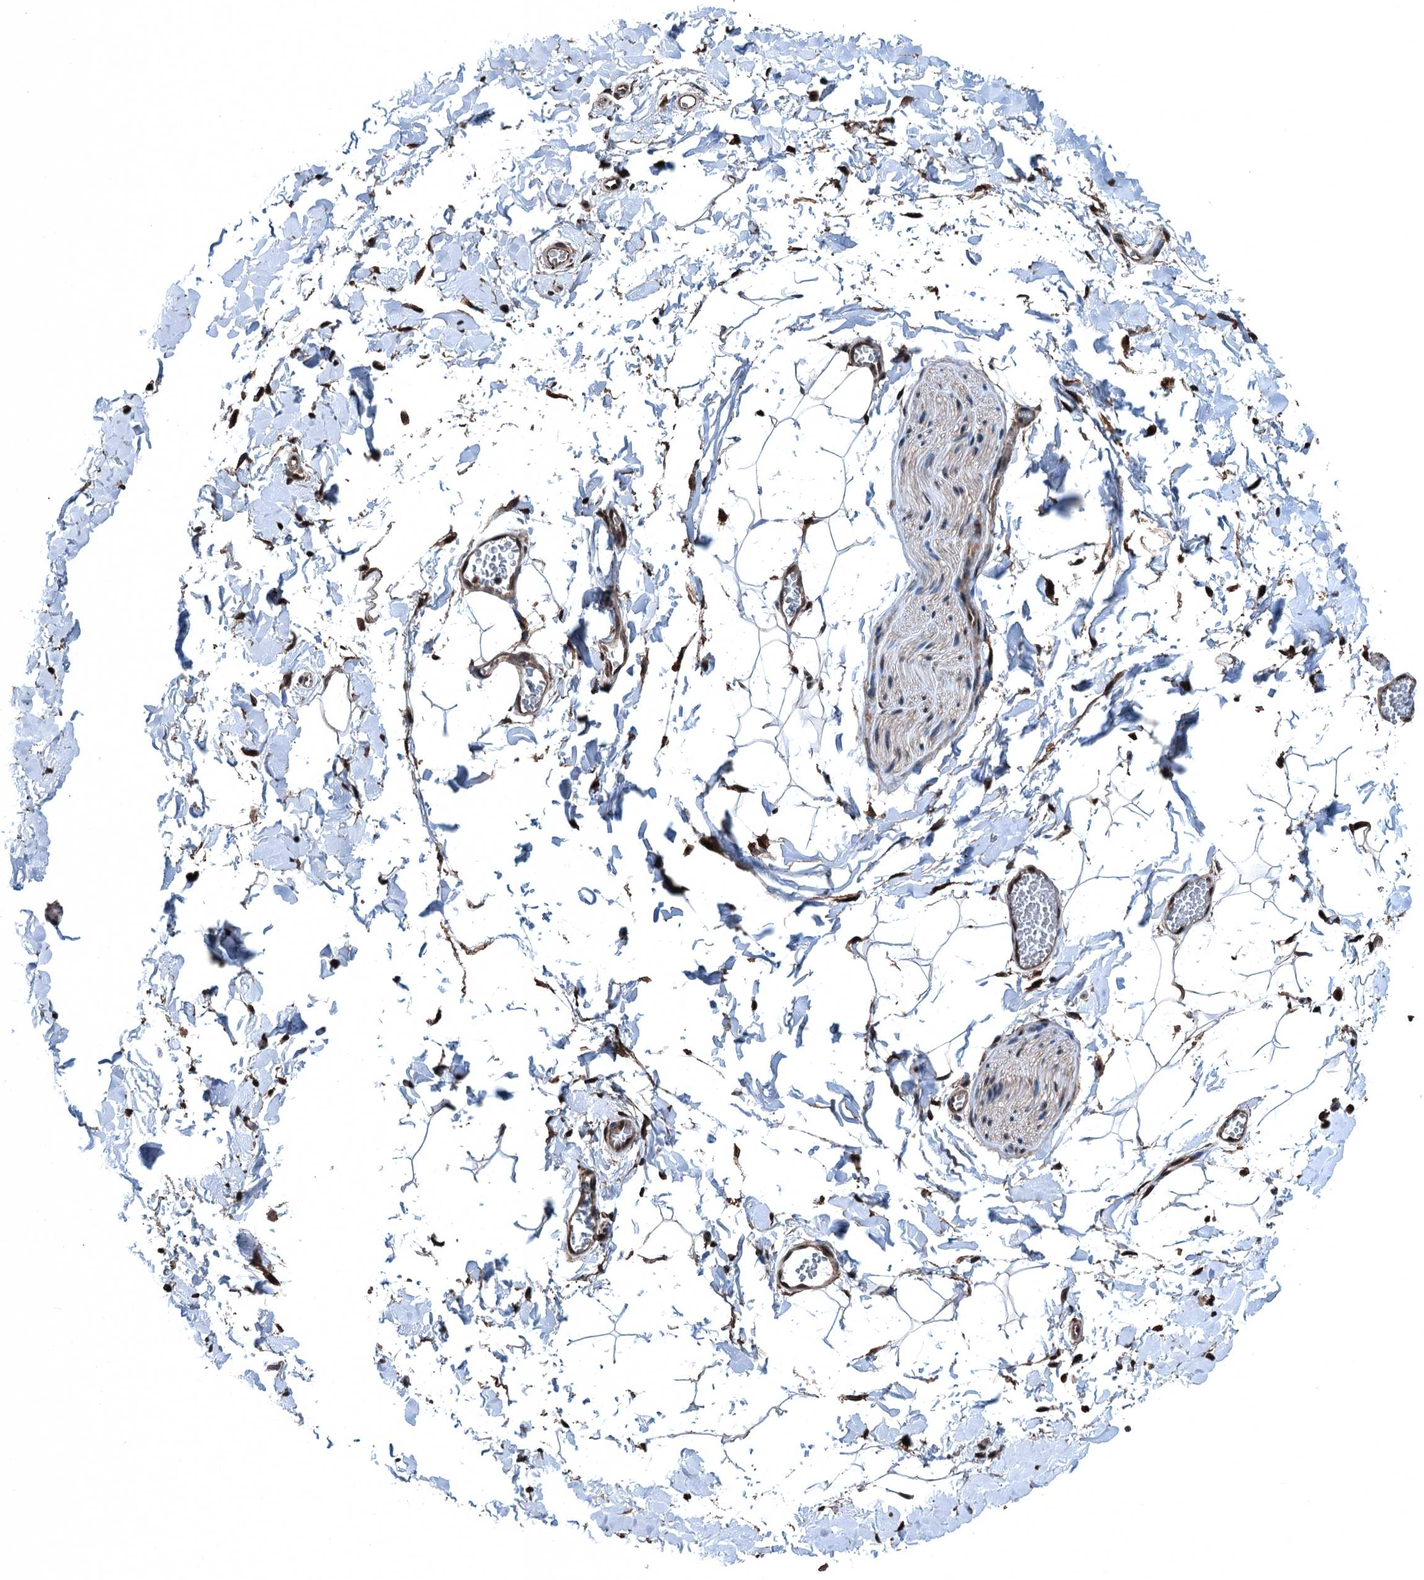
{"staining": {"intensity": "negative", "quantity": "none", "location": "none"}, "tissue": "adipose tissue", "cell_type": "Adipocytes", "image_type": "normal", "snomed": [{"axis": "morphology", "description": "Normal tissue, NOS"}, {"axis": "topography", "description": "Gallbladder"}, {"axis": "topography", "description": "Peripheral nerve tissue"}], "caption": "Immunohistochemistry micrograph of normal human adipose tissue stained for a protein (brown), which displays no staining in adipocytes.", "gene": "RNH1", "patient": {"sex": "male", "age": 38}}